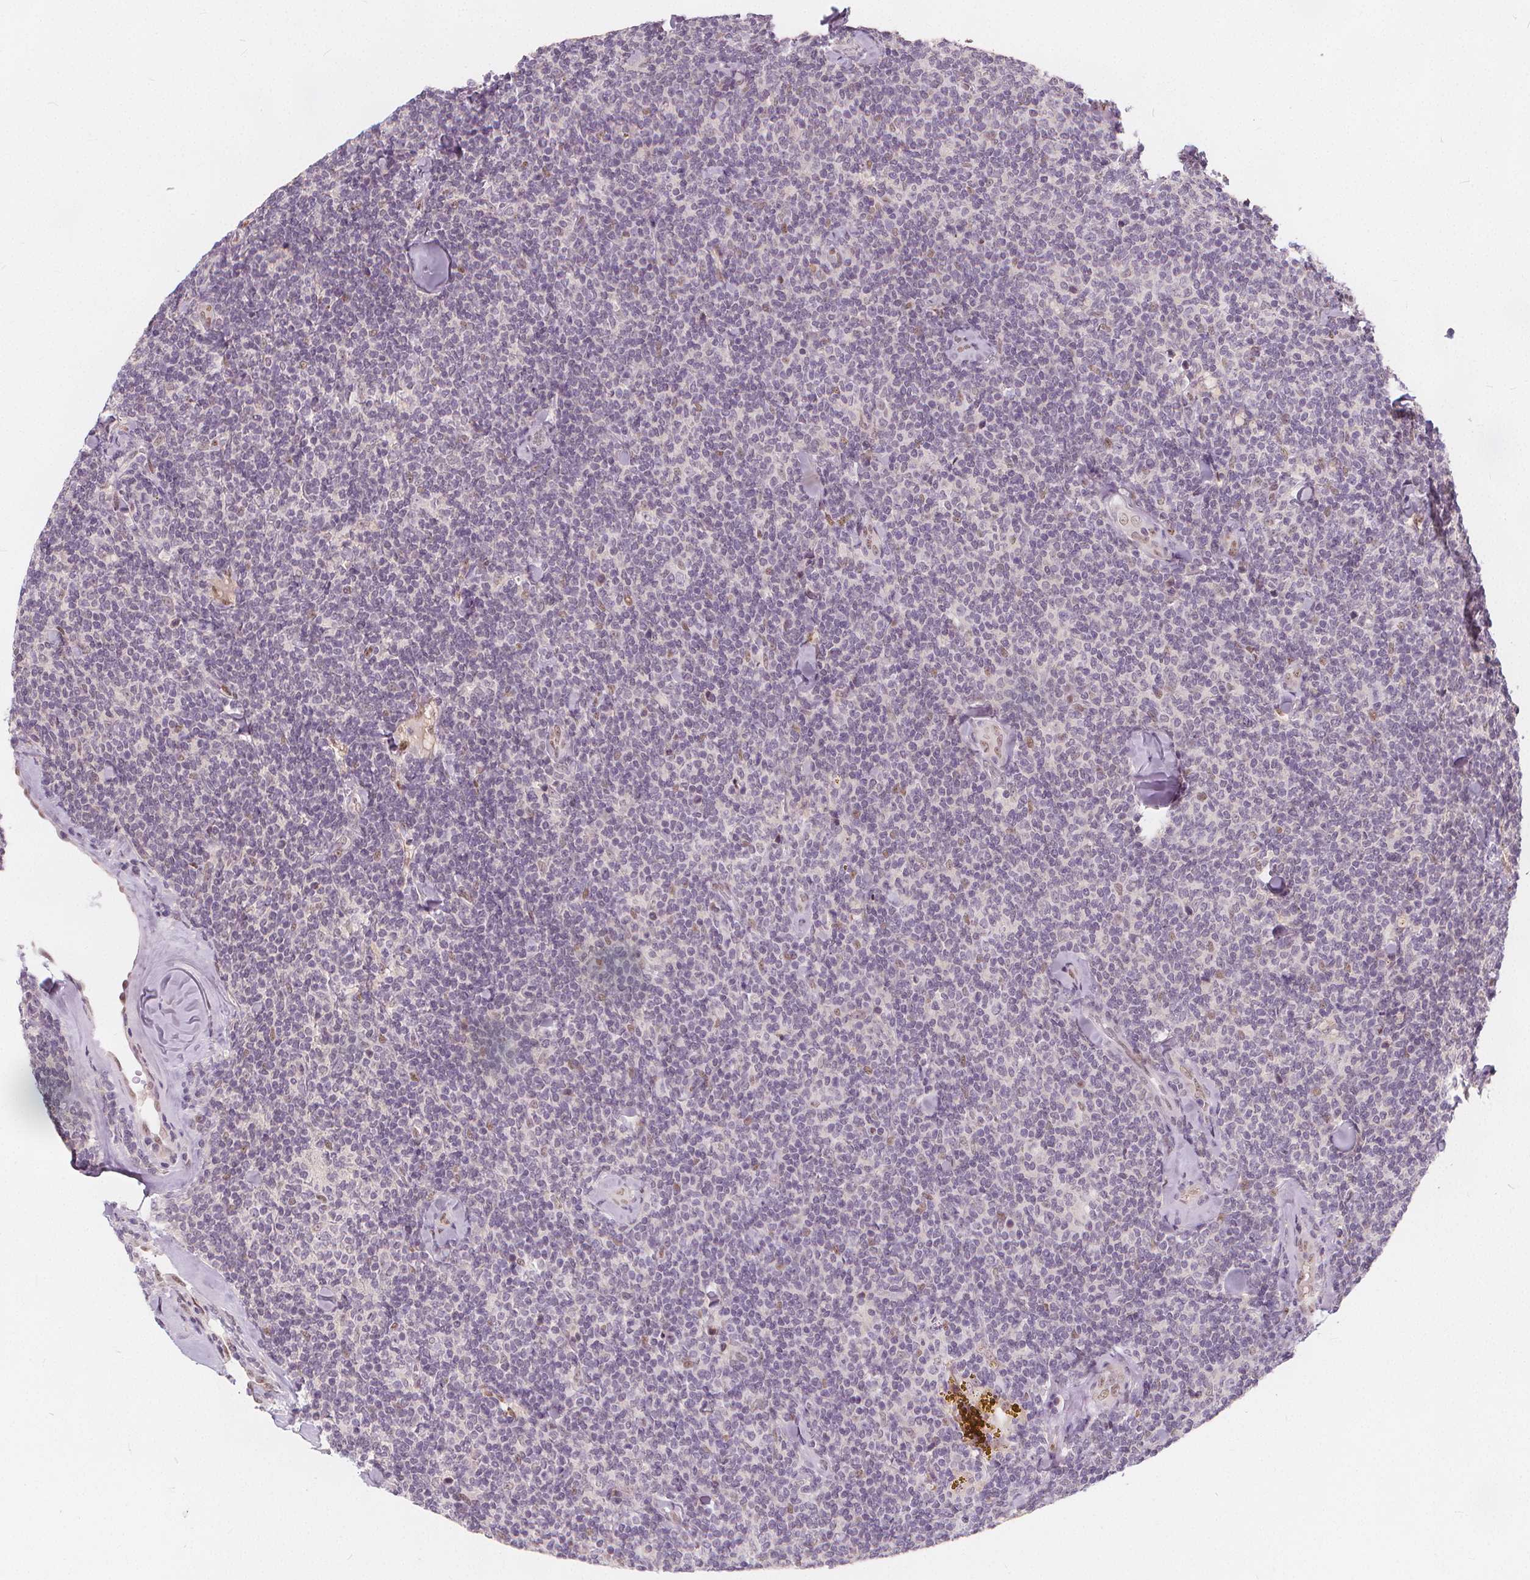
{"staining": {"intensity": "negative", "quantity": "none", "location": "none"}, "tissue": "lymphoma", "cell_type": "Tumor cells", "image_type": "cancer", "snomed": [{"axis": "morphology", "description": "Malignant lymphoma, non-Hodgkin's type, Low grade"}, {"axis": "topography", "description": "Lymph node"}], "caption": "Immunohistochemistry of human lymphoma shows no positivity in tumor cells.", "gene": "DRC3", "patient": {"sex": "female", "age": 56}}